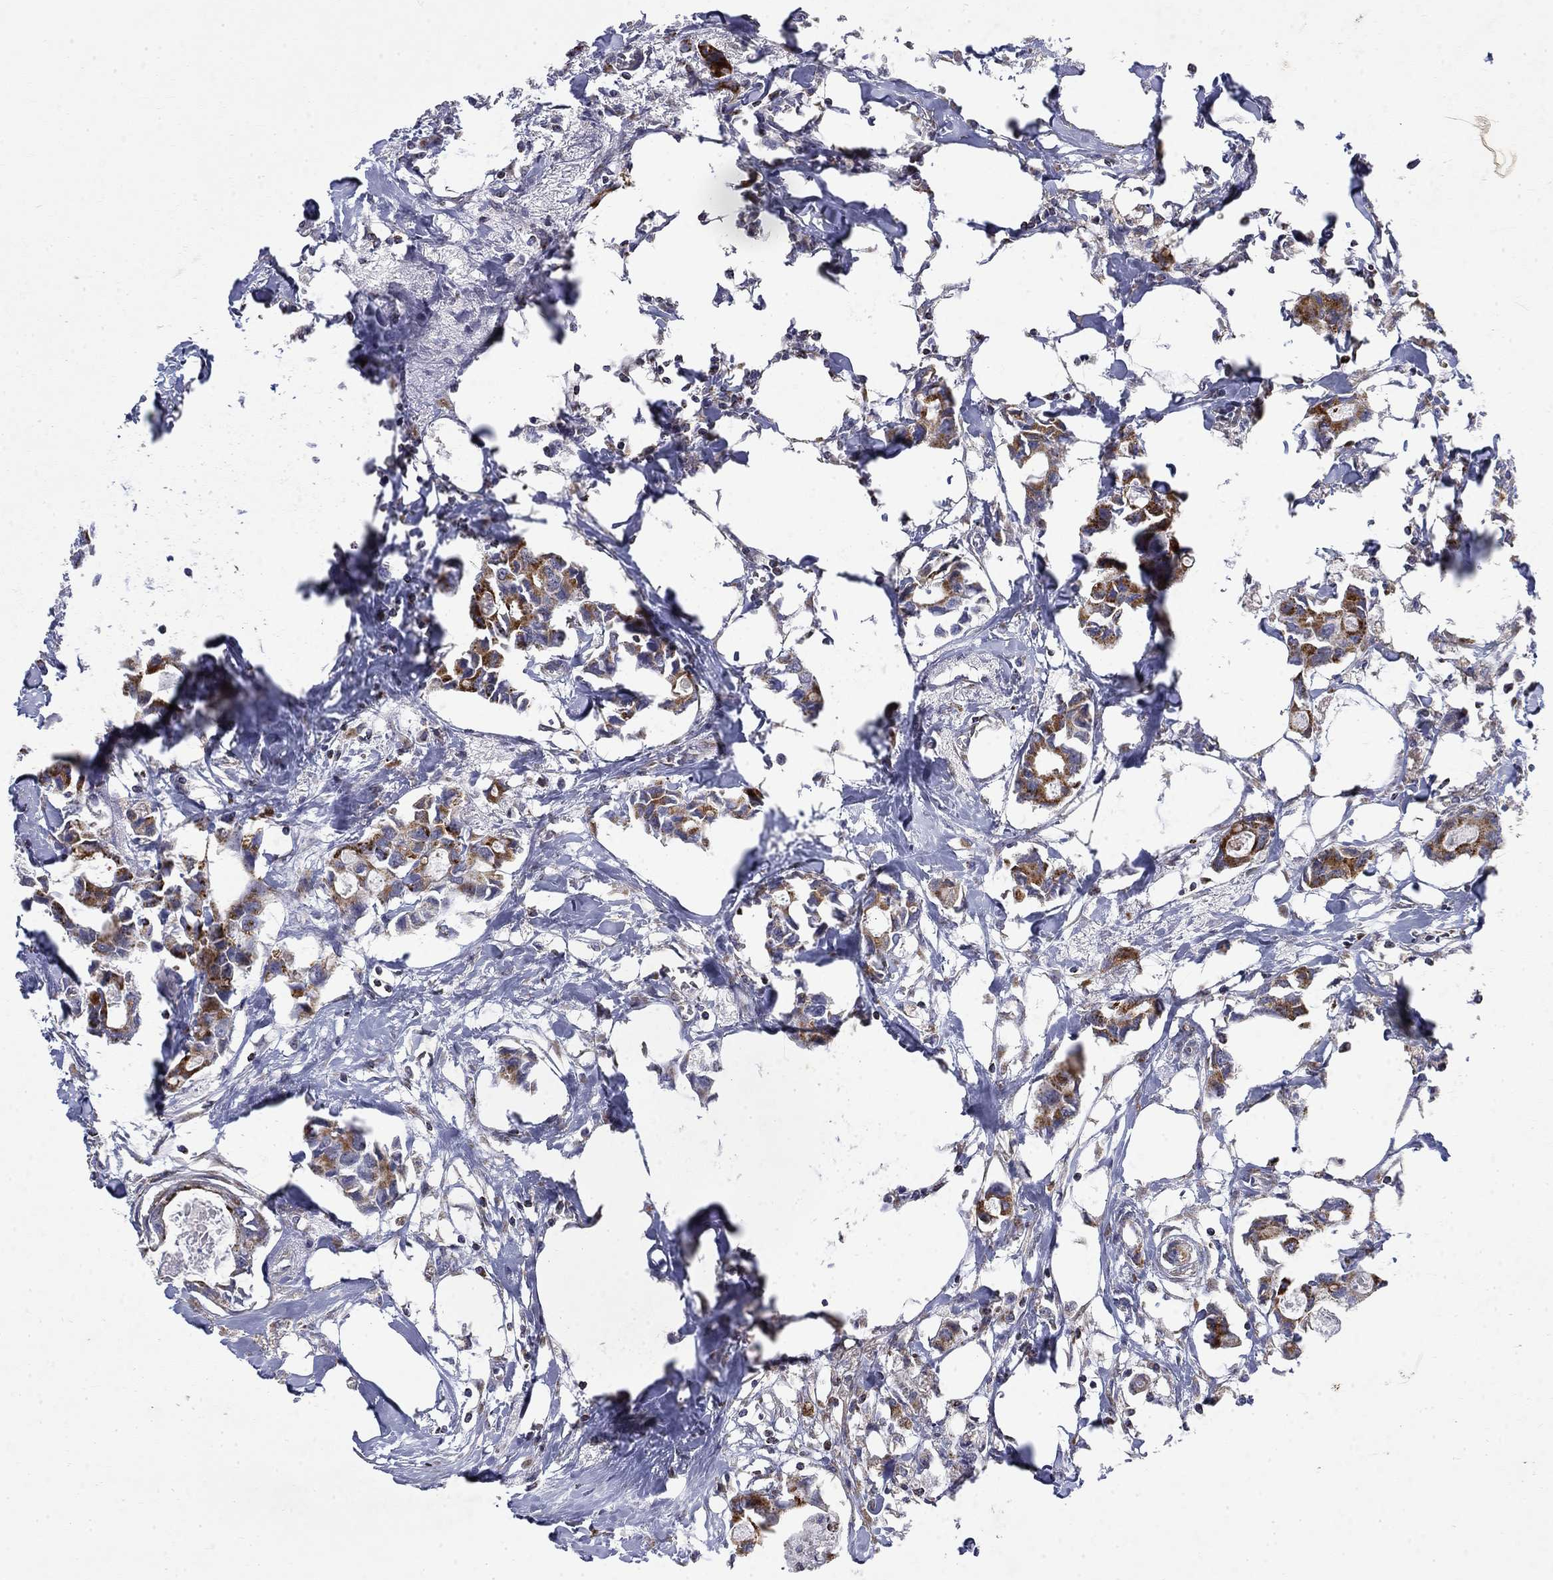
{"staining": {"intensity": "strong", "quantity": "25%-75%", "location": "cytoplasmic/membranous"}, "tissue": "breast cancer", "cell_type": "Tumor cells", "image_type": "cancer", "snomed": [{"axis": "morphology", "description": "Duct carcinoma"}, {"axis": "topography", "description": "Breast"}], "caption": "Strong cytoplasmic/membranous protein expression is seen in approximately 25%-75% of tumor cells in breast invasive ductal carcinoma. The staining is performed using DAB brown chromogen to label protein expression. The nuclei are counter-stained blue using hematoxylin.", "gene": "PCBP3", "patient": {"sex": "female", "age": 83}}